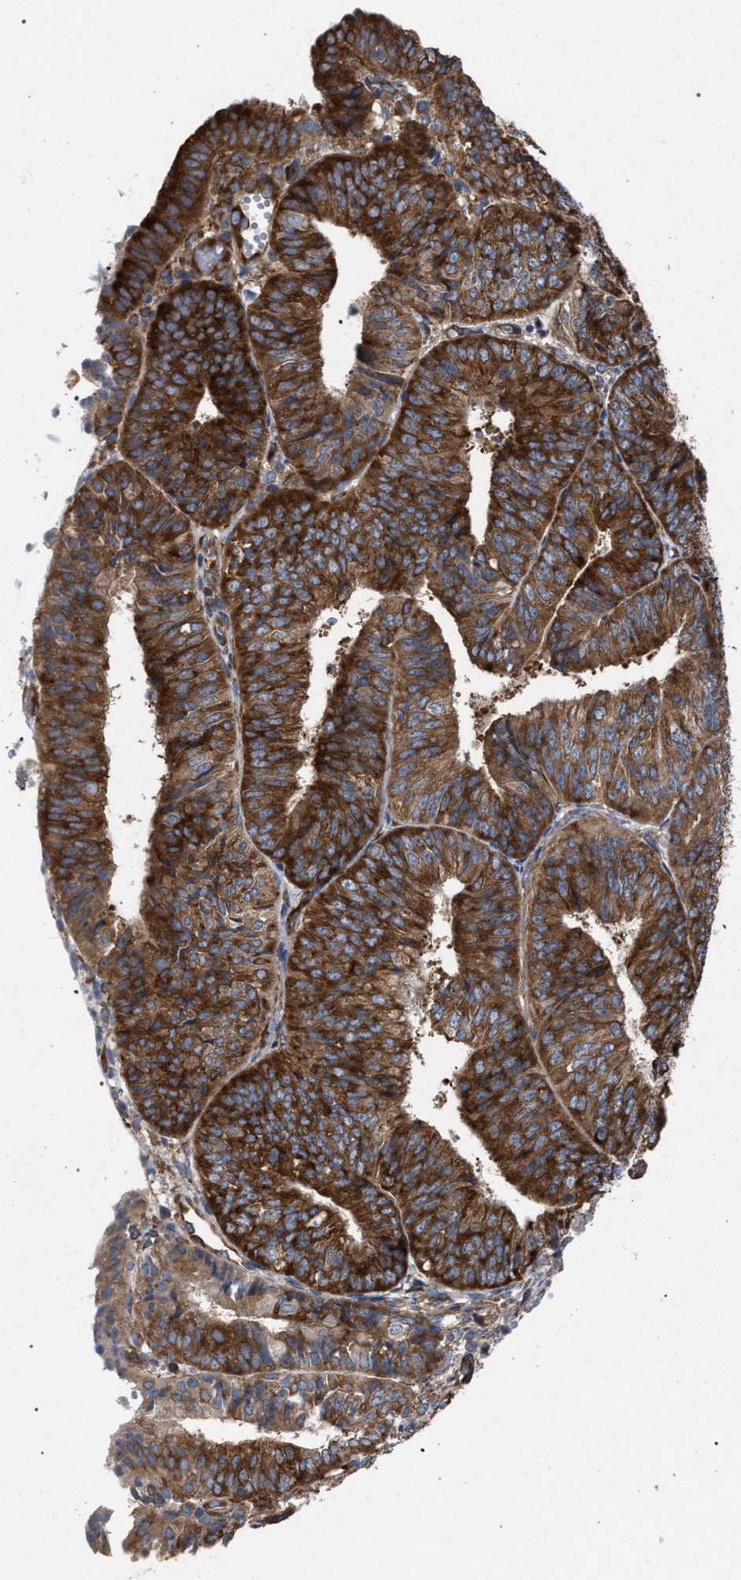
{"staining": {"intensity": "strong", "quantity": ">75%", "location": "cytoplasmic/membranous"}, "tissue": "endometrial cancer", "cell_type": "Tumor cells", "image_type": "cancer", "snomed": [{"axis": "morphology", "description": "Adenocarcinoma, NOS"}, {"axis": "topography", "description": "Endometrium"}], "caption": "Human endometrial cancer (adenocarcinoma) stained with a protein marker exhibits strong staining in tumor cells.", "gene": "CDR2L", "patient": {"sex": "female", "age": 58}}